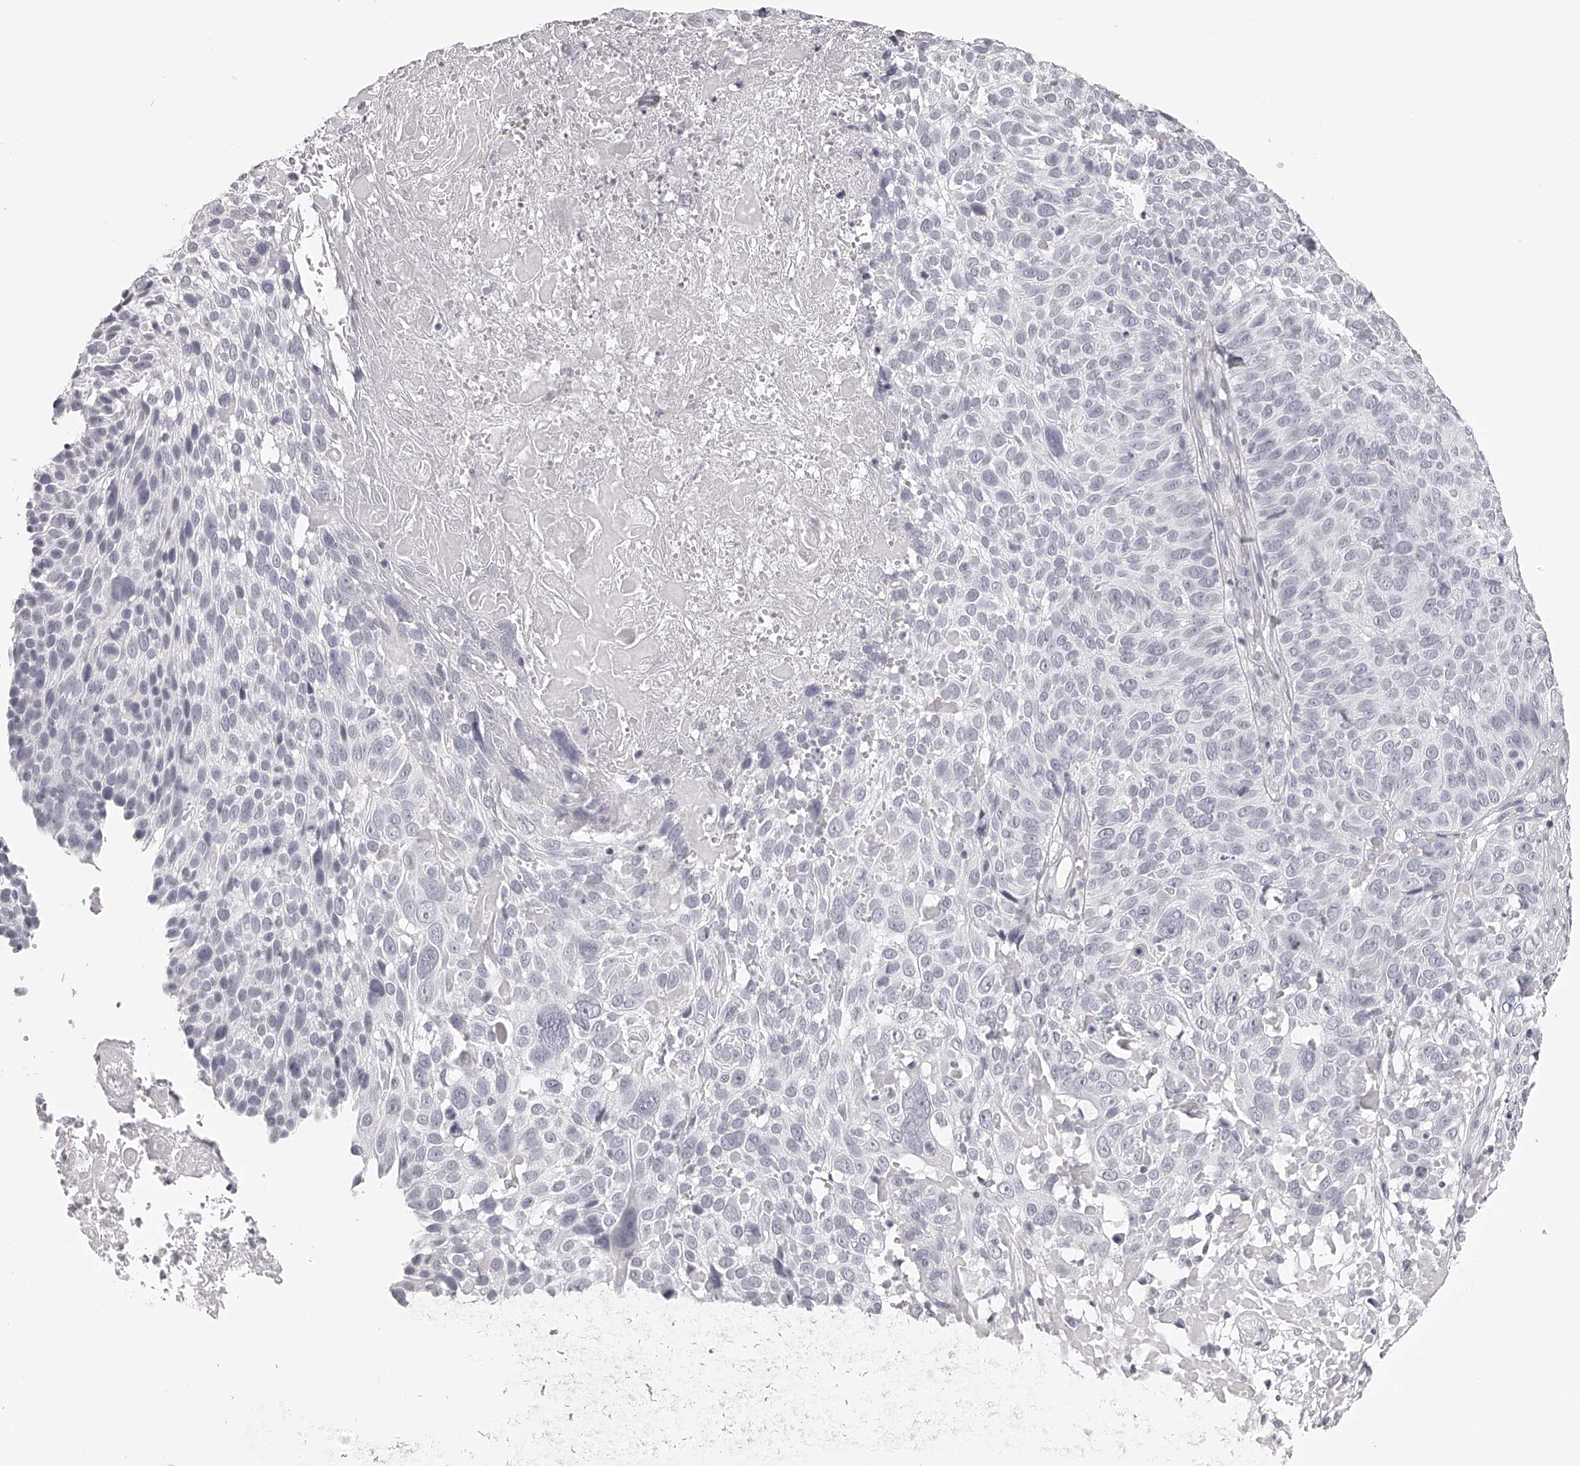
{"staining": {"intensity": "negative", "quantity": "none", "location": "none"}, "tissue": "cervical cancer", "cell_type": "Tumor cells", "image_type": "cancer", "snomed": [{"axis": "morphology", "description": "Squamous cell carcinoma, NOS"}, {"axis": "topography", "description": "Cervix"}], "caption": "DAB (3,3'-diaminobenzidine) immunohistochemical staining of human cervical squamous cell carcinoma reveals no significant positivity in tumor cells. (Immunohistochemistry (ihc), brightfield microscopy, high magnification).", "gene": "SEC11C", "patient": {"sex": "female", "age": 74}}